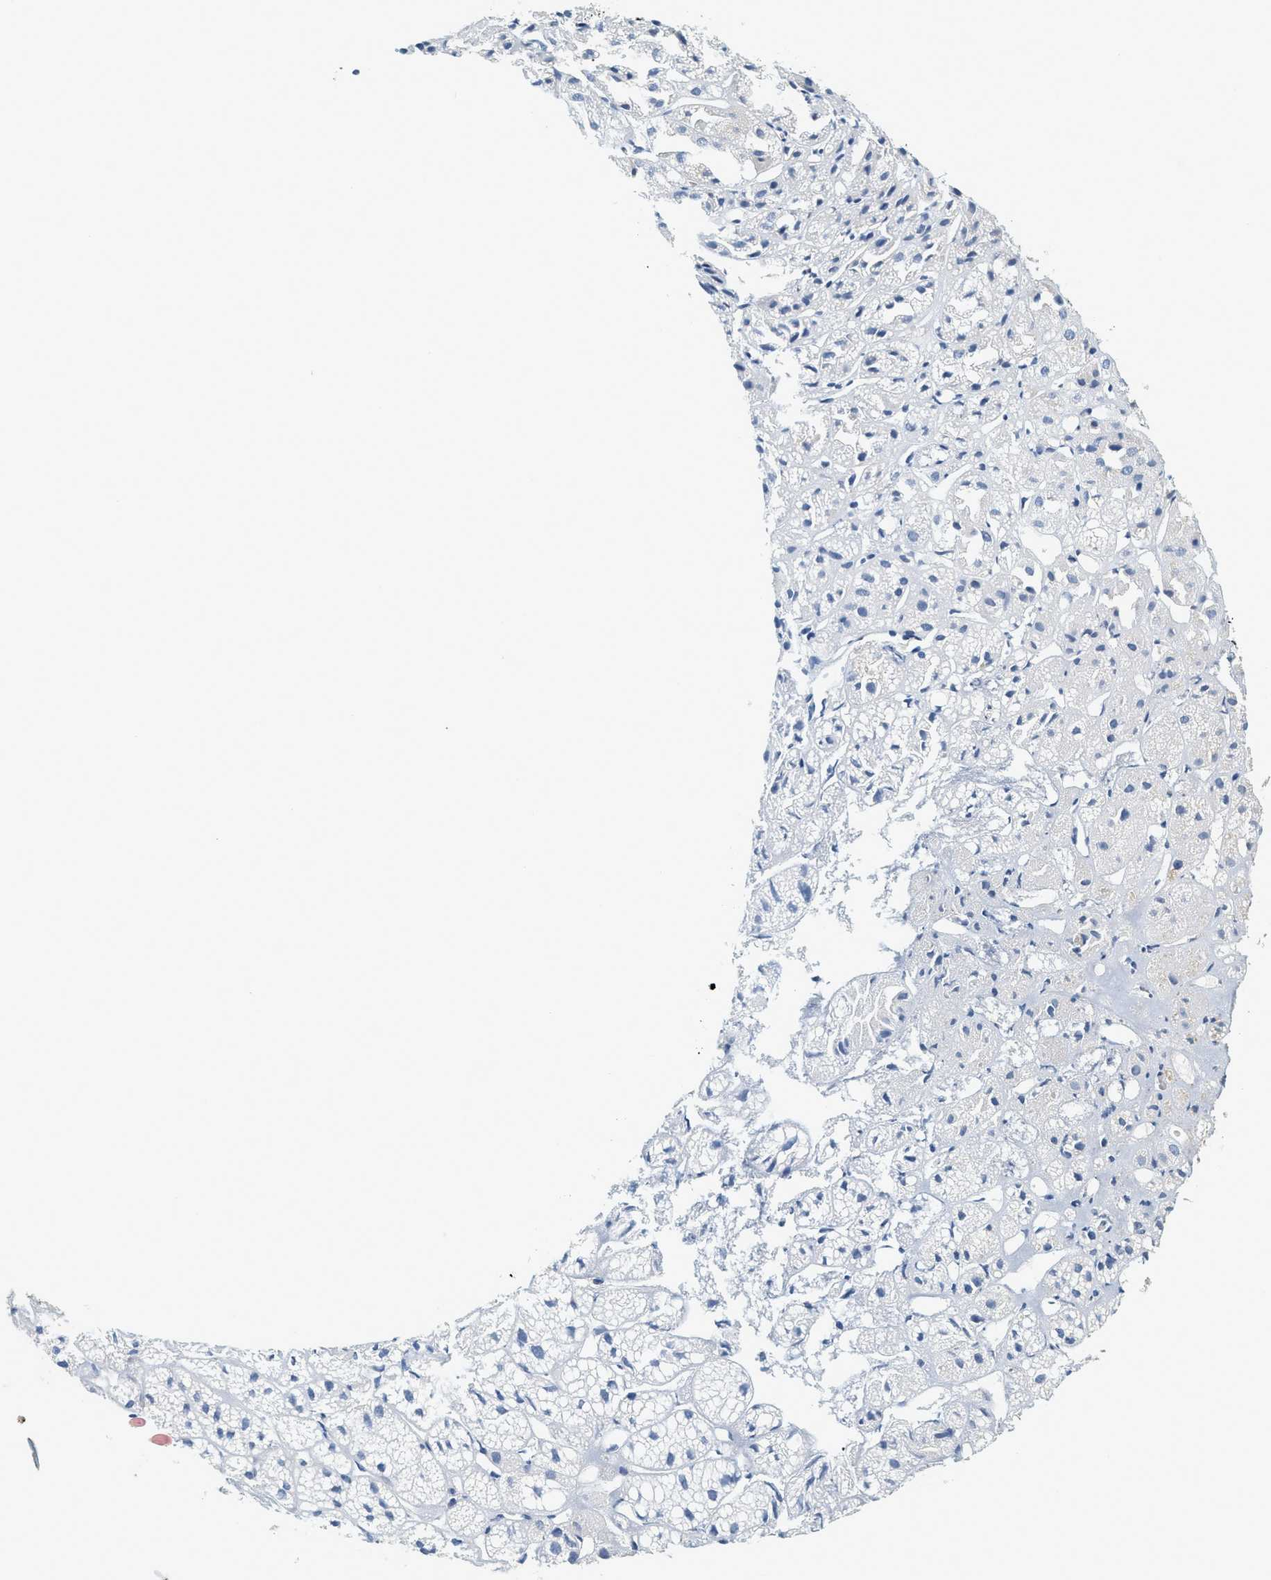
{"staining": {"intensity": "negative", "quantity": "none", "location": "none"}, "tissue": "adrenal gland", "cell_type": "Glandular cells", "image_type": "normal", "snomed": [{"axis": "morphology", "description": "Normal tissue, NOS"}, {"axis": "topography", "description": "Adrenal gland"}], "caption": "The image shows no staining of glandular cells in unremarkable adrenal gland. Brightfield microscopy of IHC stained with DAB (3,3'-diaminobenzidine) (brown) and hematoxylin (blue), captured at high magnification.", "gene": "LCN2", "patient": {"sex": "female", "age": 71}}